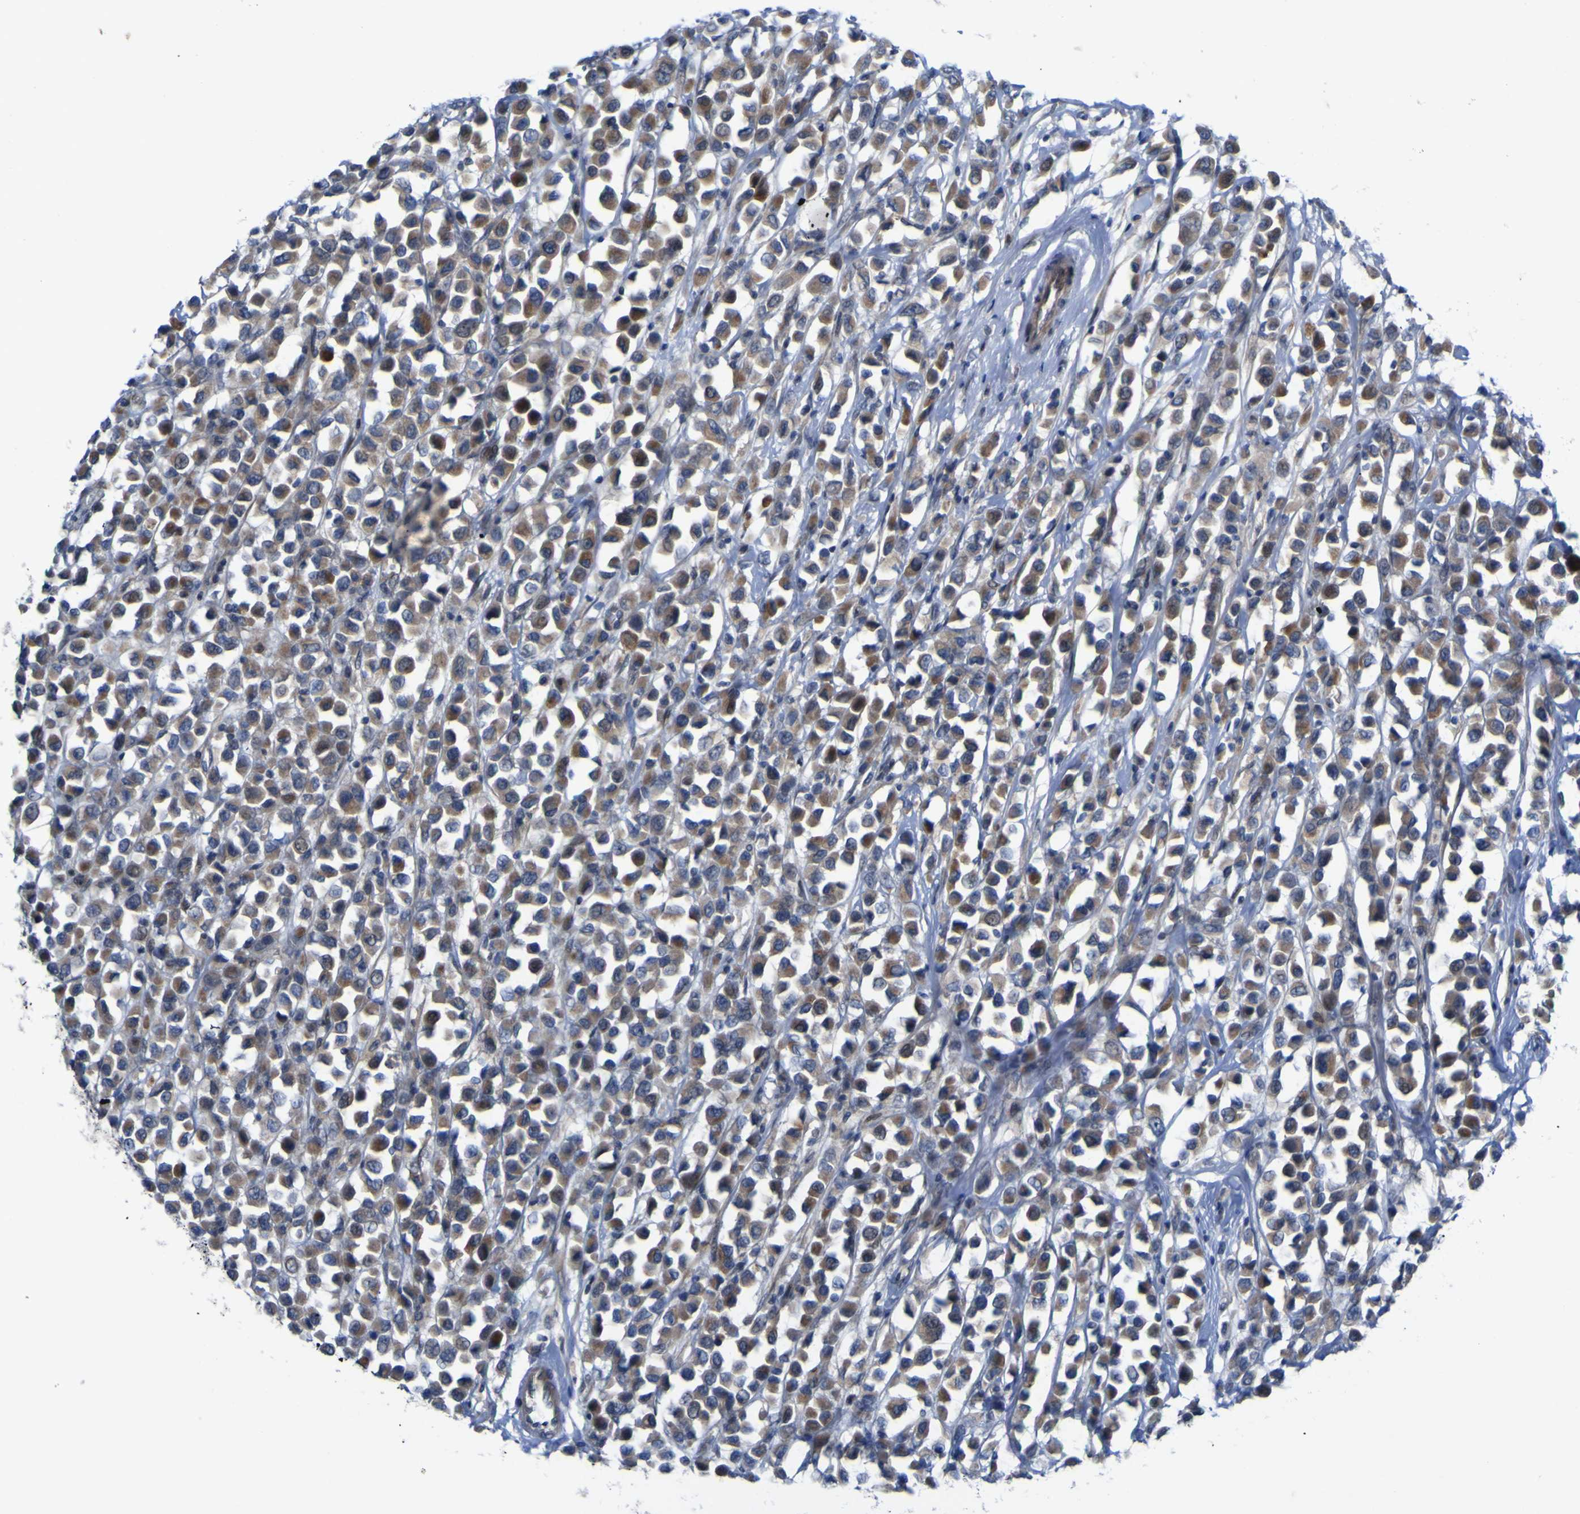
{"staining": {"intensity": "weak", "quantity": ">75%", "location": "cytoplasmic/membranous"}, "tissue": "breast cancer", "cell_type": "Tumor cells", "image_type": "cancer", "snomed": [{"axis": "morphology", "description": "Duct carcinoma"}, {"axis": "topography", "description": "Breast"}], "caption": "Approximately >75% of tumor cells in breast cancer display weak cytoplasmic/membranous protein positivity as visualized by brown immunohistochemical staining.", "gene": "NAV1", "patient": {"sex": "female", "age": 61}}